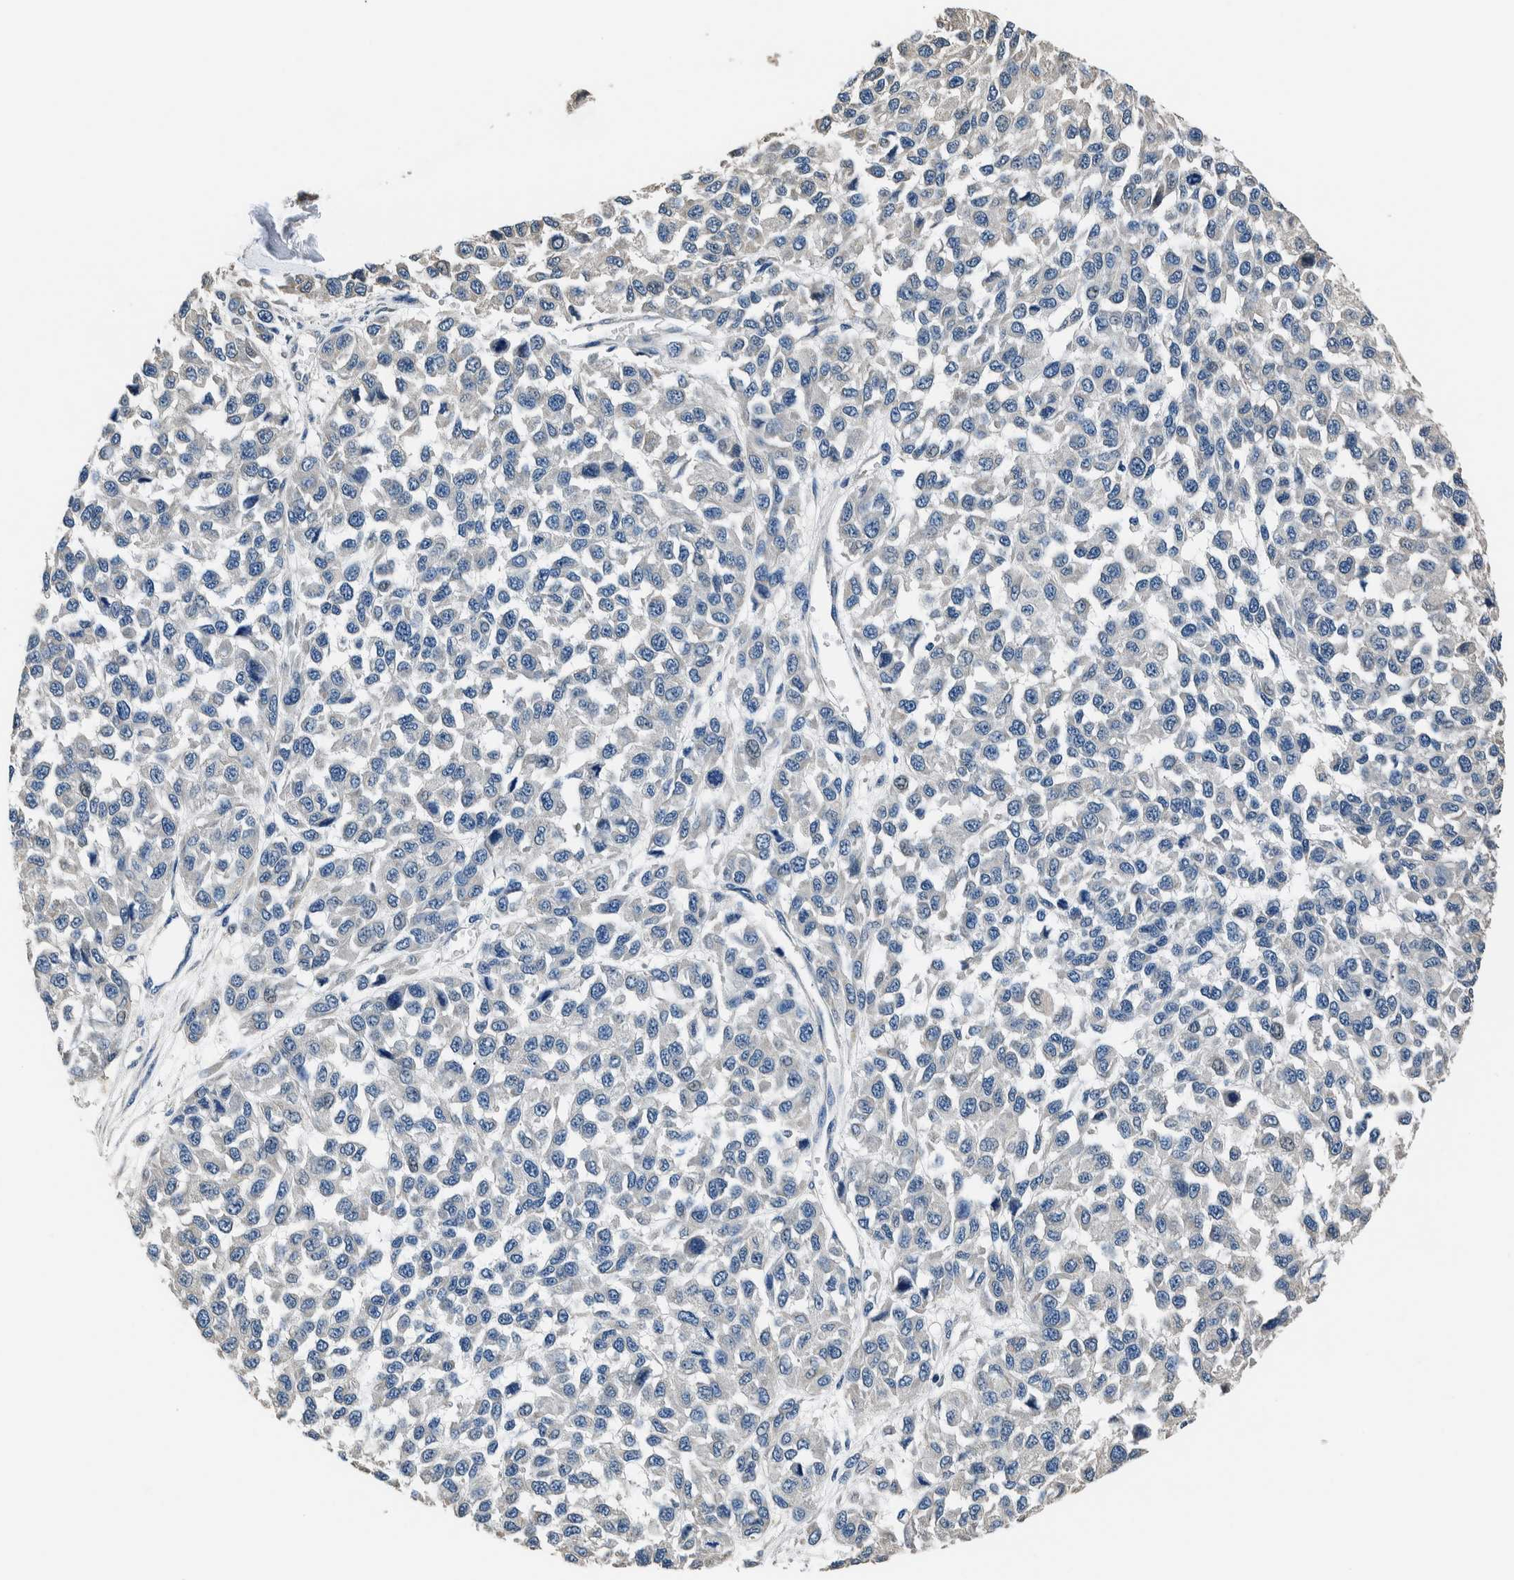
{"staining": {"intensity": "negative", "quantity": "none", "location": "none"}, "tissue": "melanoma", "cell_type": "Tumor cells", "image_type": "cancer", "snomed": [{"axis": "morphology", "description": "Malignant melanoma, NOS"}, {"axis": "topography", "description": "Skin"}], "caption": "The image reveals no staining of tumor cells in malignant melanoma.", "gene": "NIBAN2", "patient": {"sex": "male", "age": 62}}